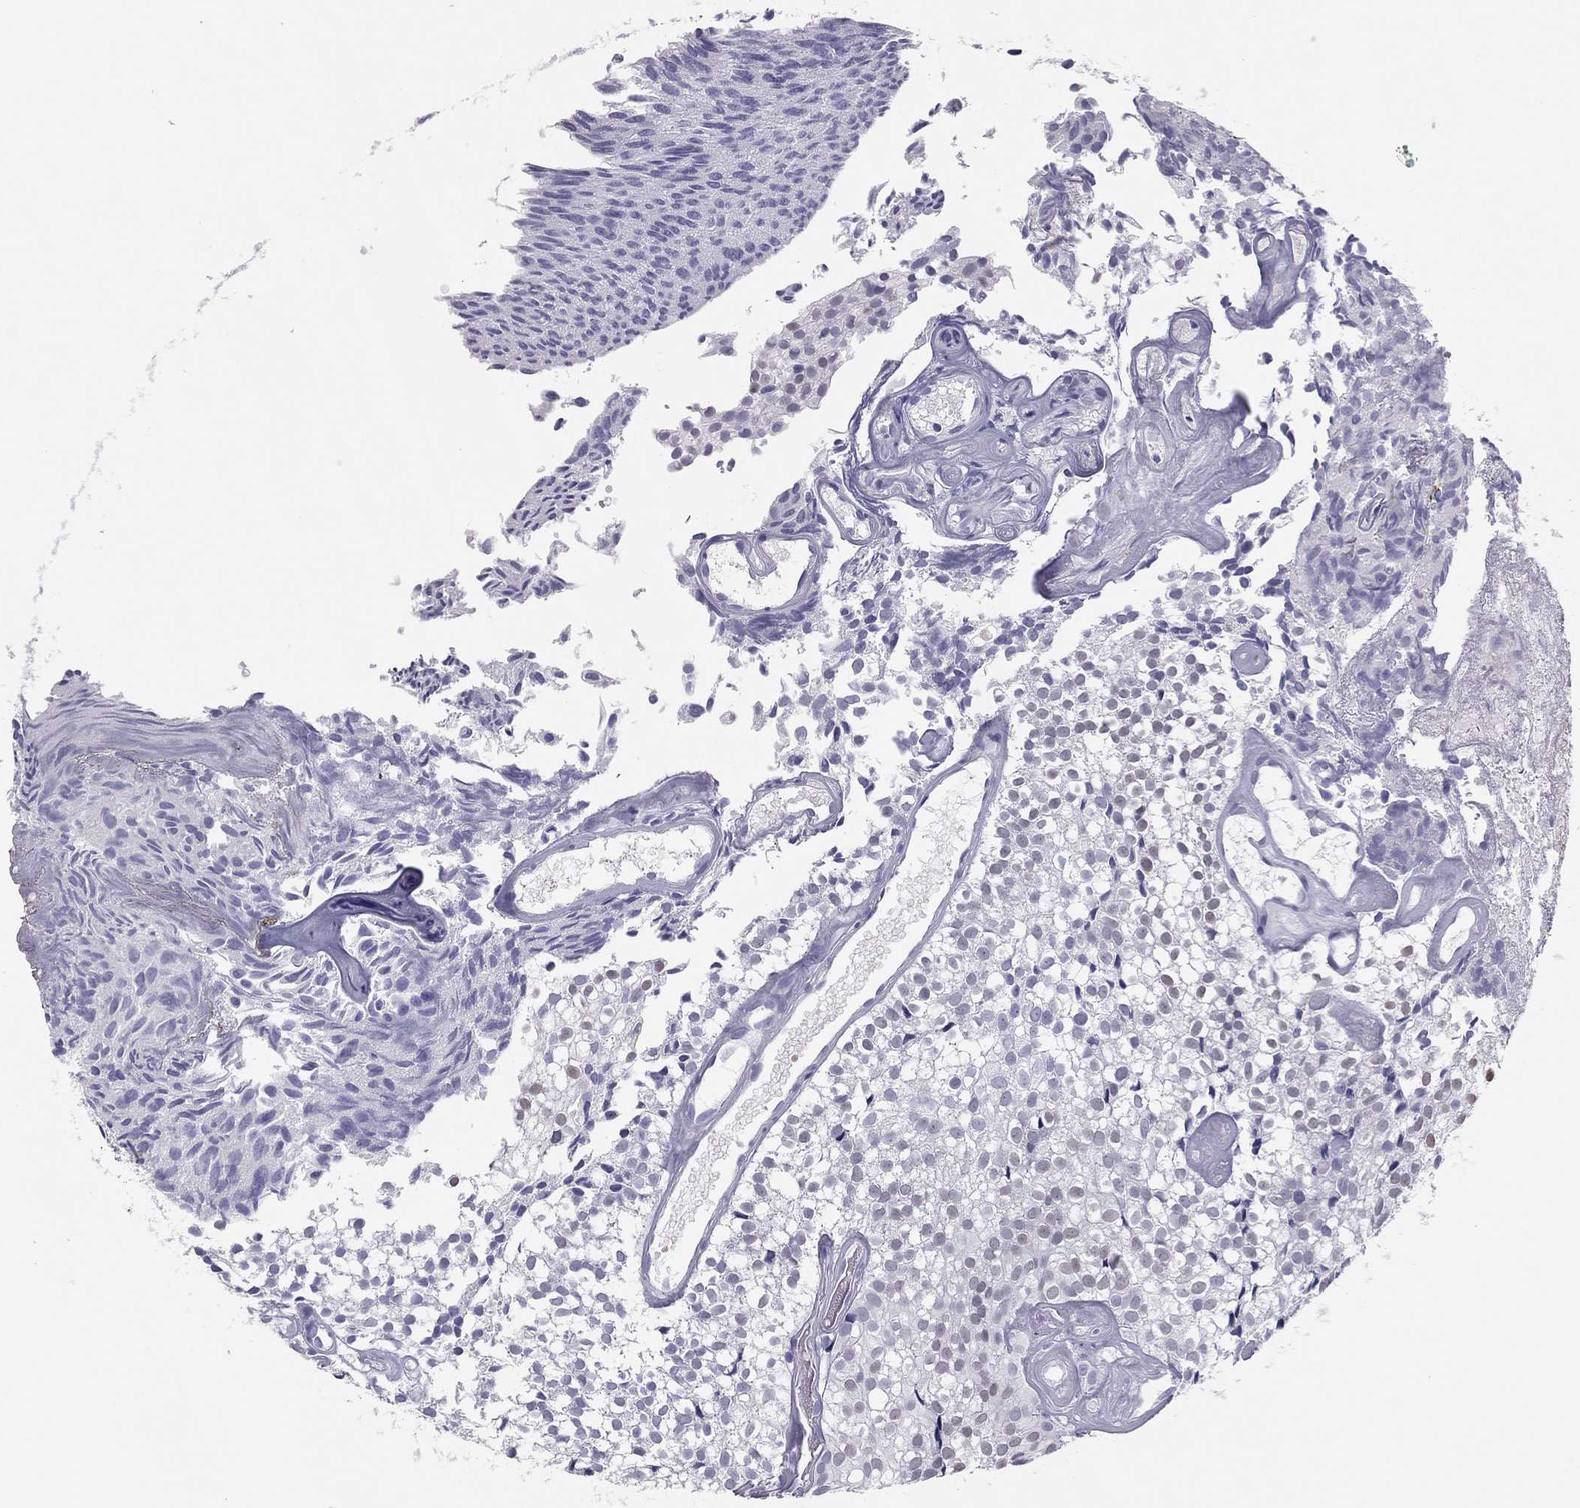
{"staining": {"intensity": "weak", "quantity": "<25%", "location": "nuclear"}, "tissue": "urothelial cancer", "cell_type": "Tumor cells", "image_type": "cancer", "snomed": [{"axis": "morphology", "description": "Urothelial carcinoma, Low grade"}, {"axis": "topography", "description": "Urinary bladder"}], "caption": "Immunohistochemistry image of urothelial cancer stained for a protein (brown), which exhibits no positivity in tumor cells. (DAB (3,3'-diaminobenzidine) immunohistochemistry, high magnification).", "gene": "PHOX2A", "patient": {"sex": "male", "age": 89}}